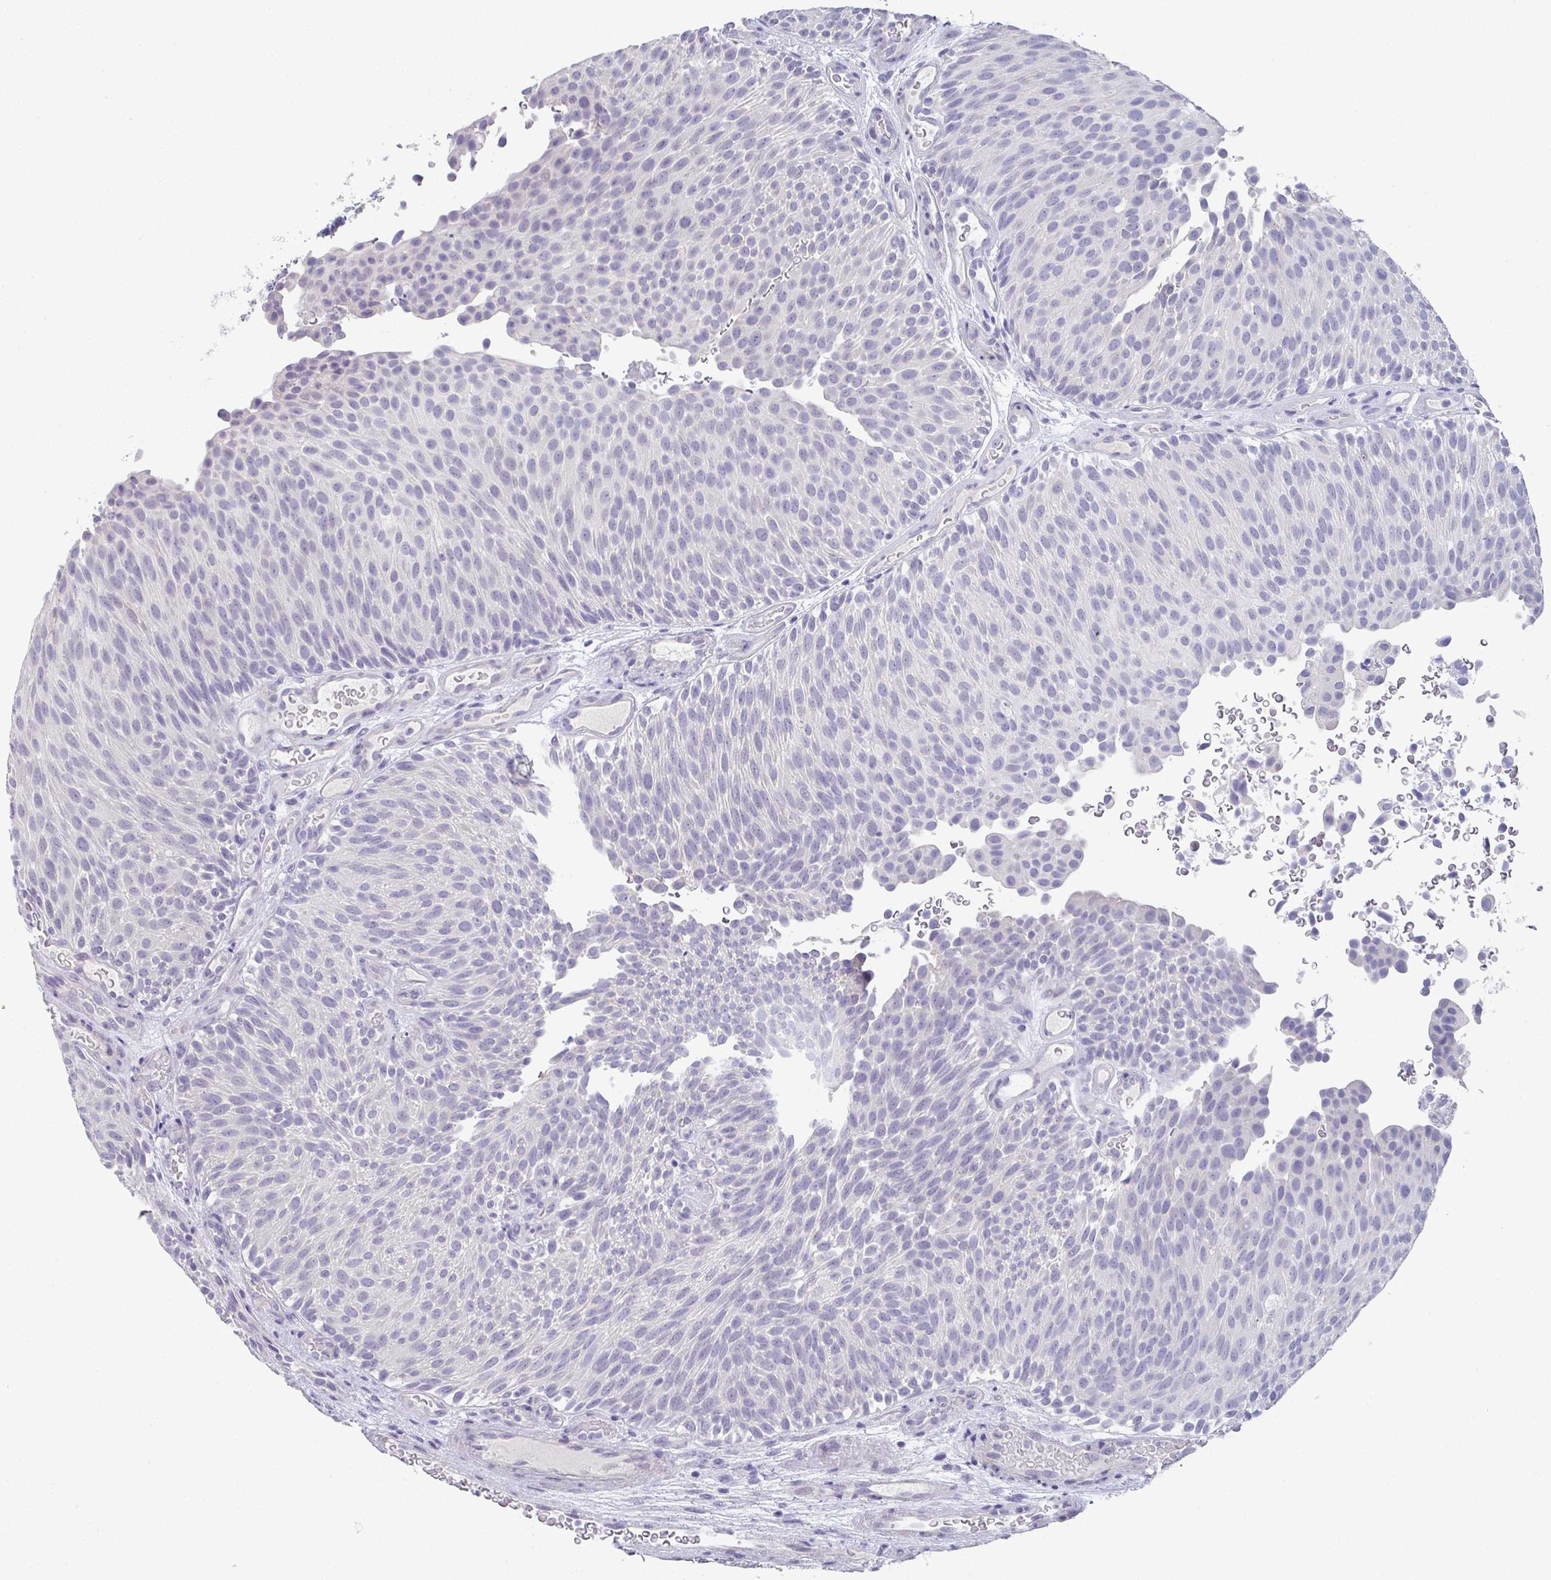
{"staining": {"intensity": "negative", "quantity": "none", "location": "none"}, "tissue": "urothelial cancer", "cell_type": "Tumor cells", "image_type": "cancer", "snomed": [{"axis": "morphology", "description": "Urothelial carcinoma, Low grade"}, {"axis": "topography", "description": "Urinary bladder"}], "caption": "Immunohistochemistry (IHC) photomicrograph of neoplastic tissue: low-grade urothelial carcinoma stained with DAB reveals no significant protein positivity in tumor cells. (Brightfield microscopy of DAB immunohistochemistry at high magnification).", "gene": "NOXRED1", "patient": {"sex": "male", "age": 78}}